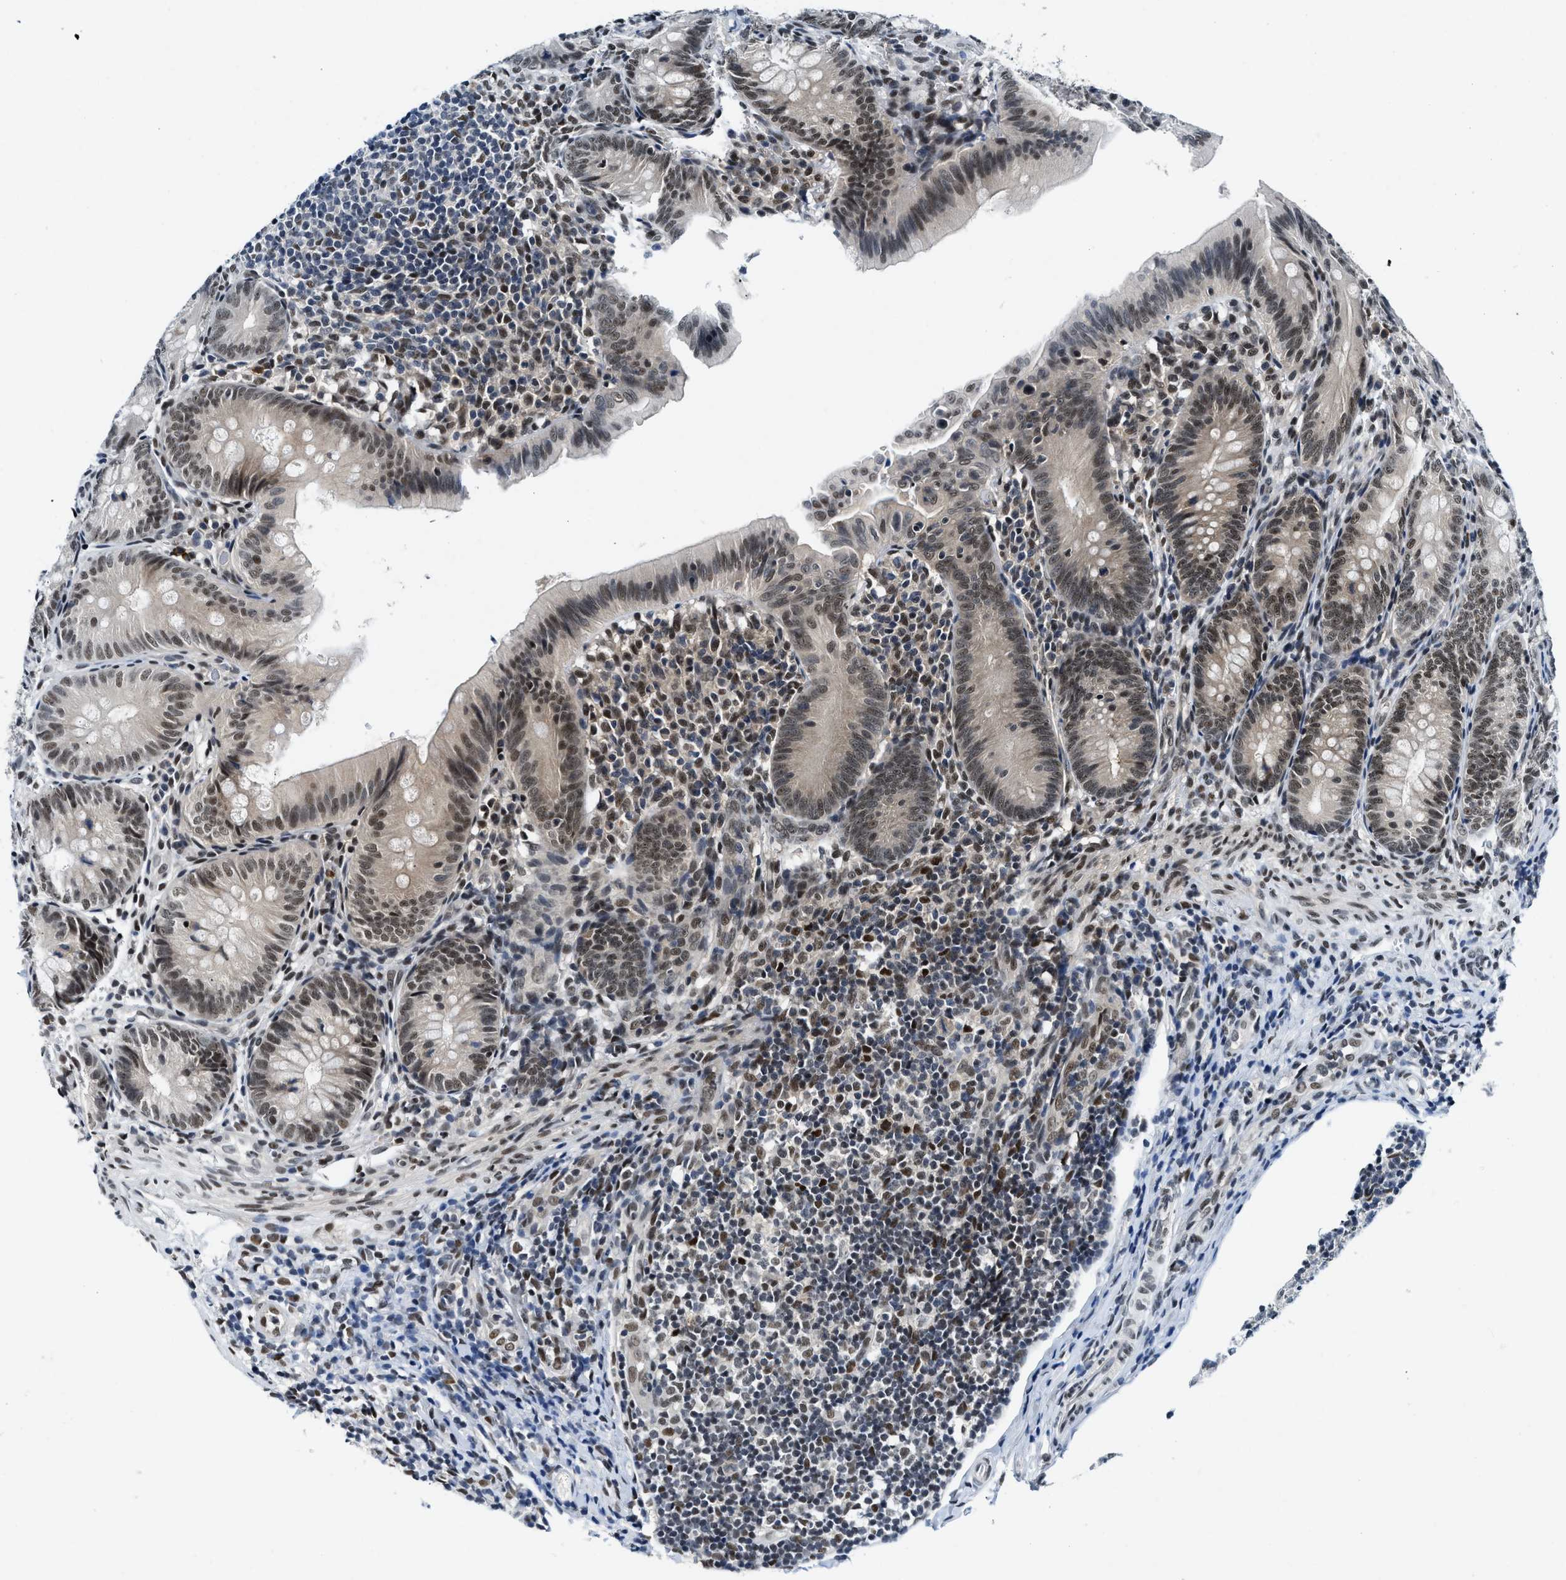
{"staining": {"intensity": "moderate", "quantity": ">75%", "location": "cytoplasmic/membranous,nuclear"}, "tissue": "appendix", "cell_type": "Glandular cells", "image_type": "normal", "snomed": [{"axis": "morphology", "description": "Normal tissue, NOS"}, {"axis": "topography", "description": "Appendix"}], "caption": "IHC image of normal appendix stained for a protein (brown), which reveals medium levels of moderate cytoplasmic/membranous,nuclear expression in about >75% of glandular cells.", "gene": "NCOA1", "patient": {"sex": "male", "age": 1}}